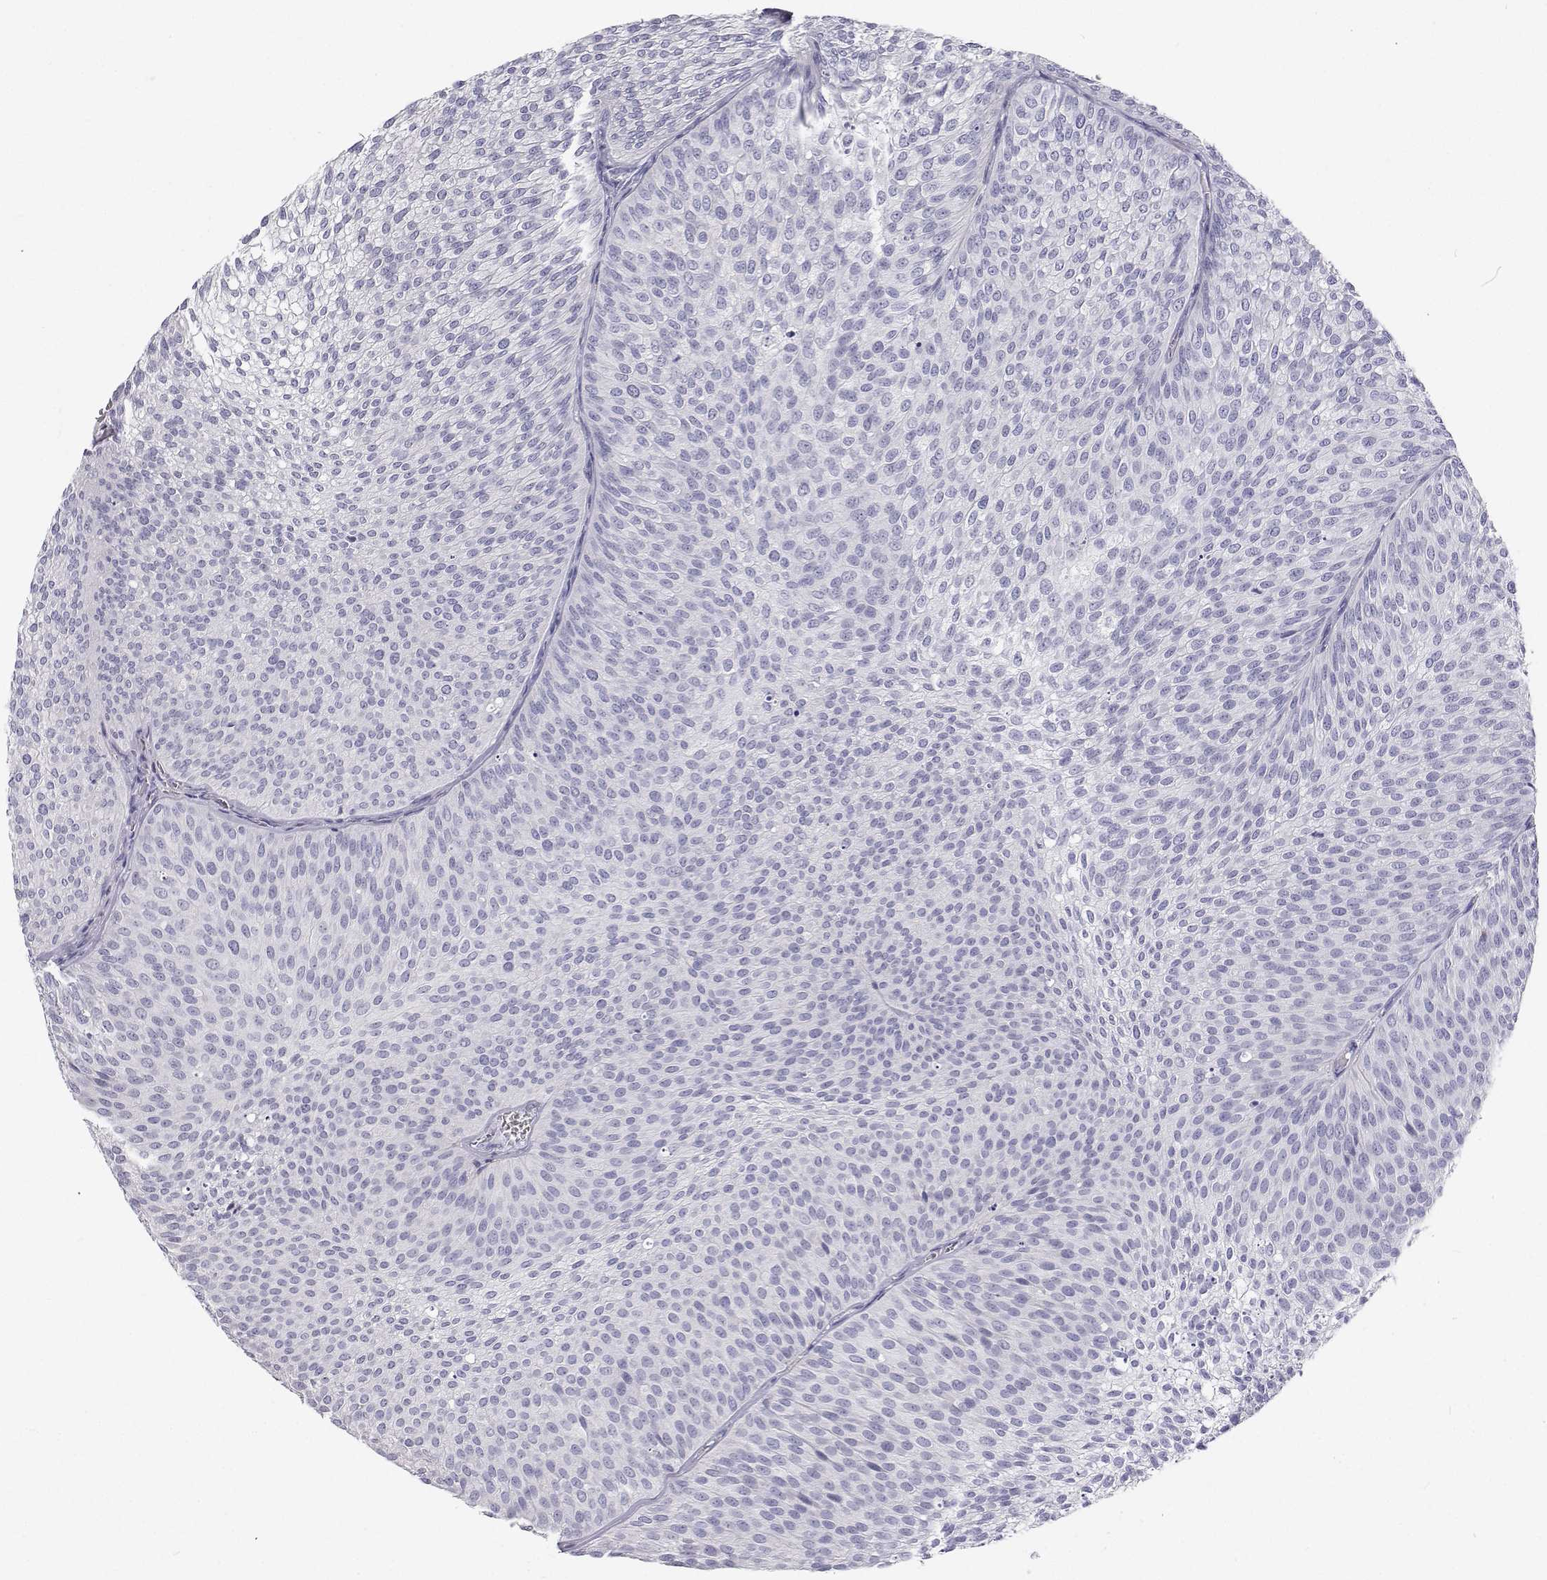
{"staining": {"intensity": "negative", "quantity": "none", "location": "none"}, "tissue": "urothelial cancer", "cell_type": "Tumor cells", "image_type": "cancer", "snomed": [{"axis": "morphology", "description": "Urothelial carcinoma, Low grade"}, {"axis": "topography", "description": "Urinary bladder"}], "caption": "The micrograph exhibits no staining of tumor cells in low-grade urothelial carcinoma.", "gene": "TTN", "patient": {"sex": "male", "age": 91}}